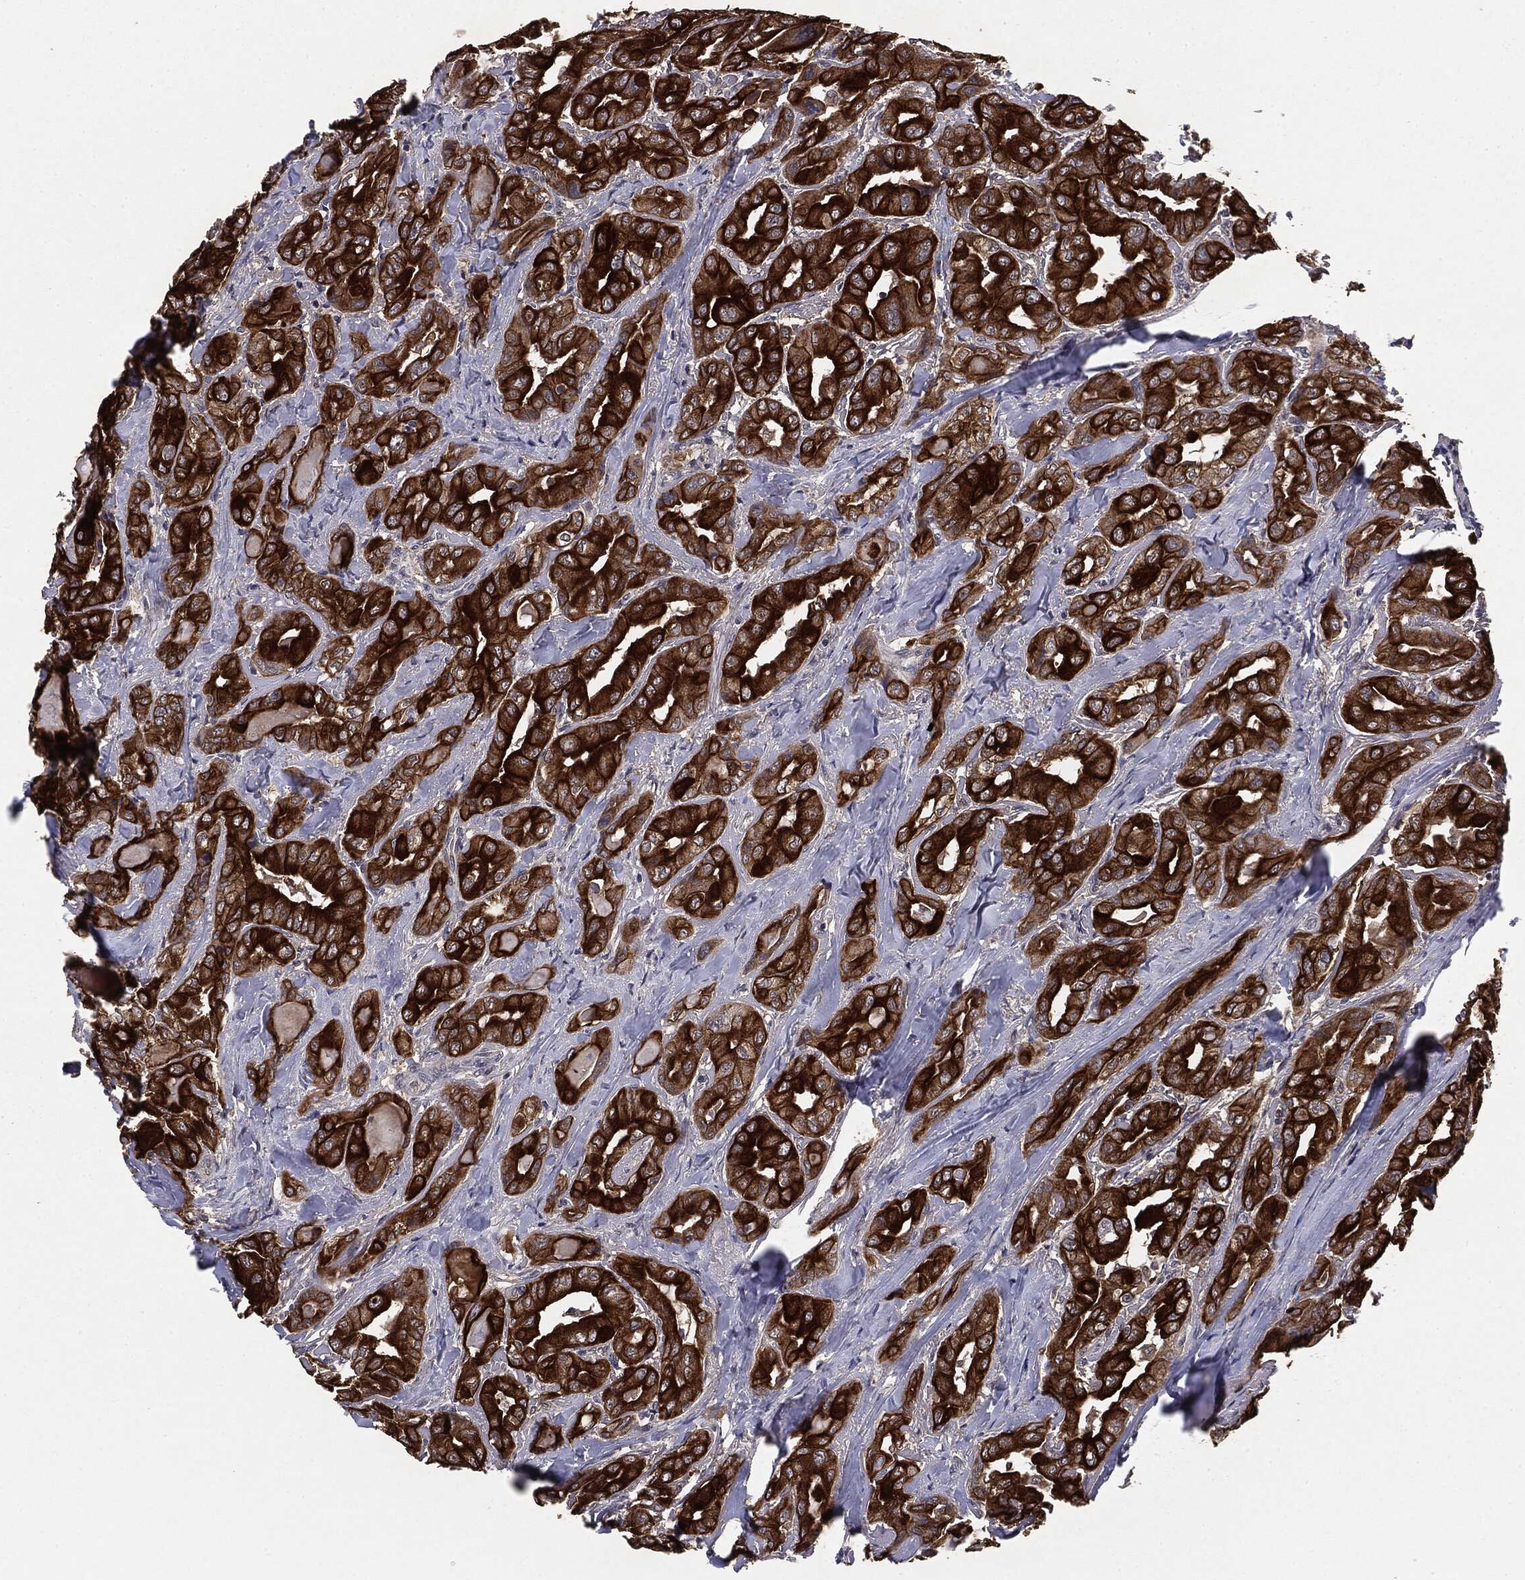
{"staining": {"intensity": "strong", "quantity": ">75%", "location": "cytoplasmic/membranous"}, "tissue": "thyroid cancer", "cell_type": "Tumor cells", "image_type": "cancer", "snomed": [{"axis": "morphology", "description": "Normal tissue, NOS"}, {"axis": "morphology", "description": "Papillary adenocarcinoma, NOS"}, {"axis": "topography", "description": "Thyroid gland"}], "caption": "Immunohistochemical staining of thyroid papillary adenocarcinoma exhibits high levels of strong cytoplasmic/membranous expression in approximately >75% of tumor cells.", "gene": "KRT7", "patient": {"sex": "female", "age": 66}}